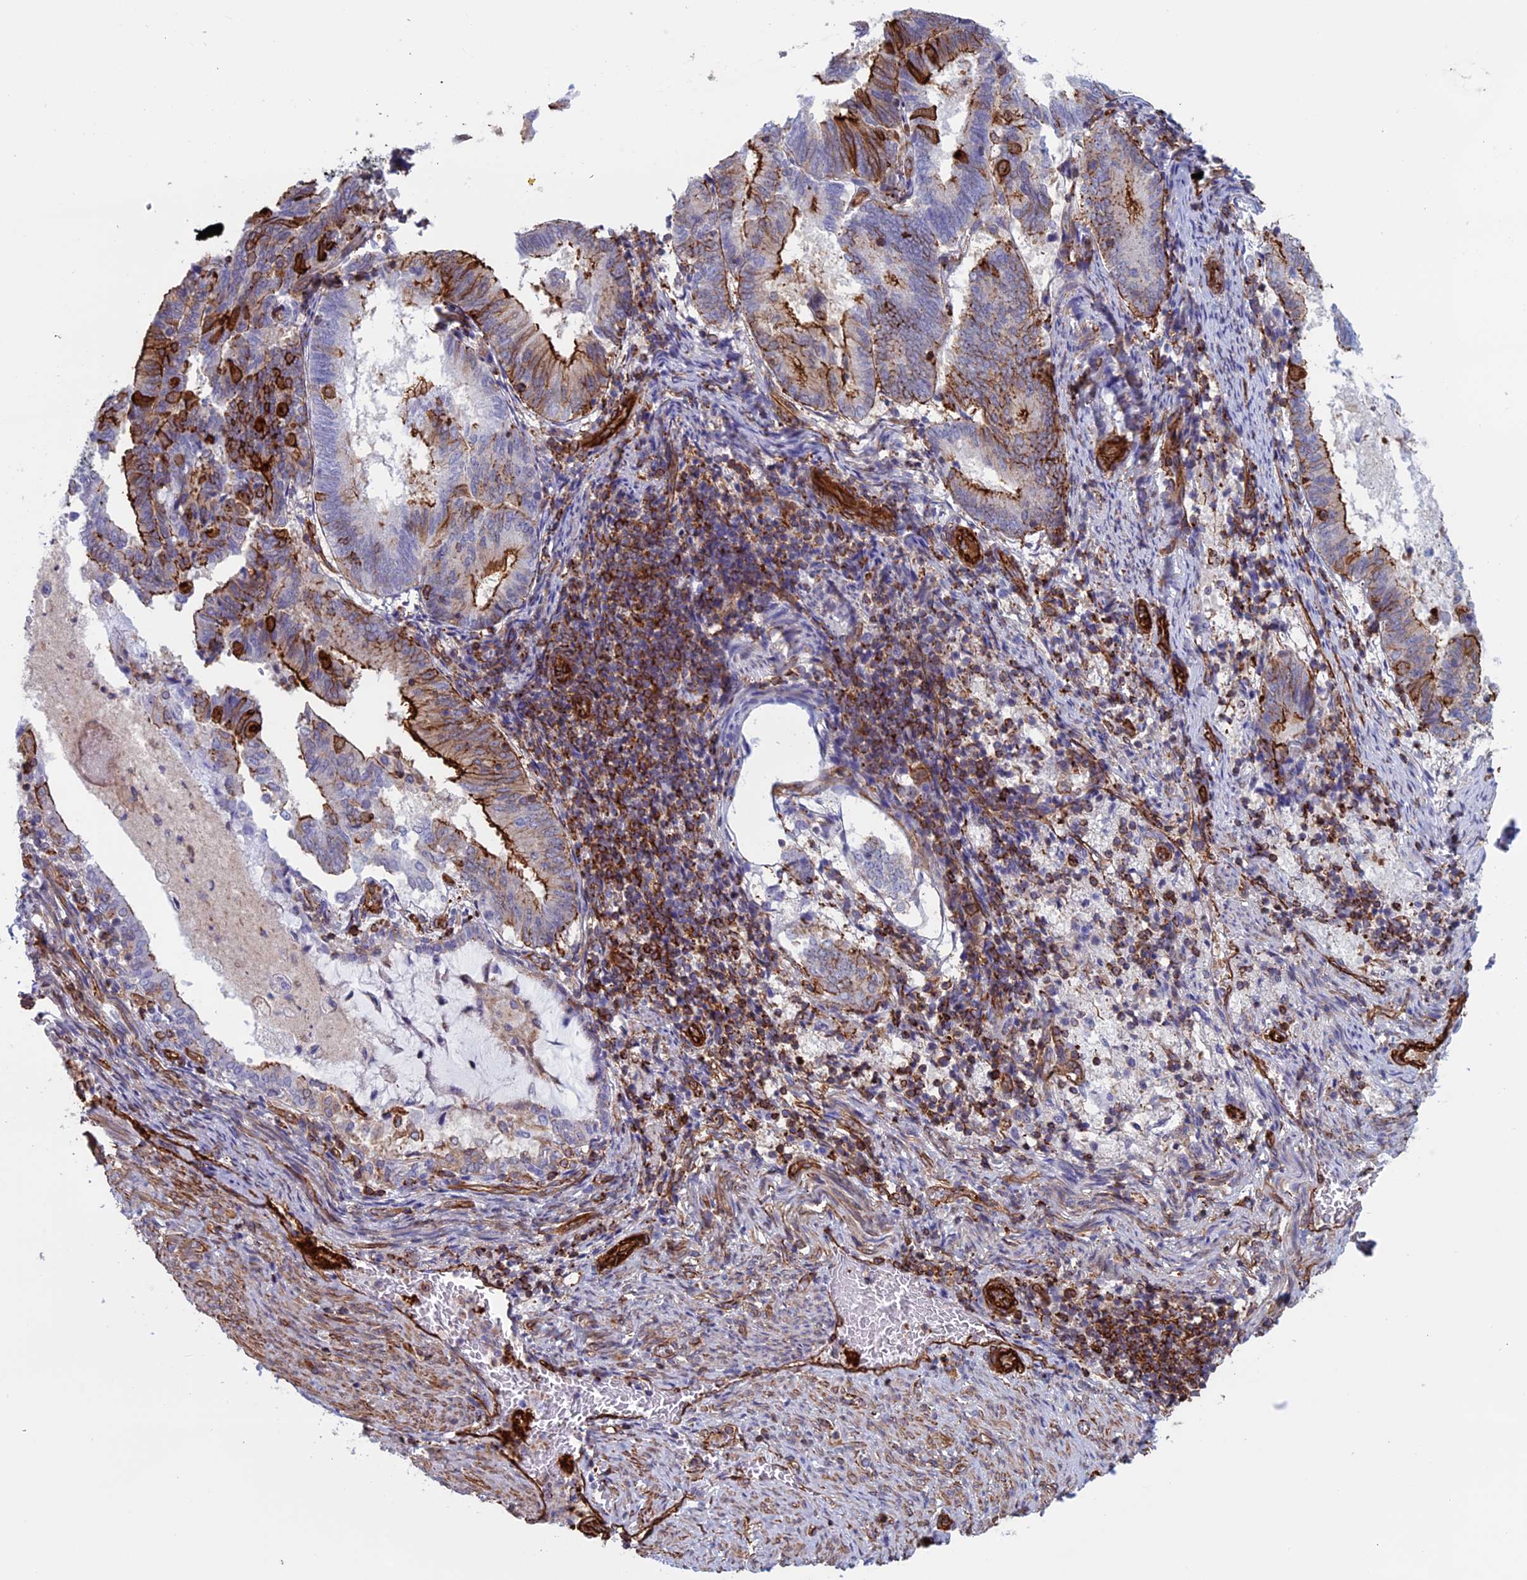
{"staining": {"intensity": "strong", "quantity": "25%-75%", "location": "cytoplasmic/membranous"}, "tissue": "endometrial cancer", "cell_type": "Tumor cells", "image_type": "cancer", "snomed": [{"axis": "morphology", "description": "Adenocarcinoma, NOS"}, {"axis": "topography", "description": "Endometrium"}], "caption": "Immunohistochemistry (IHC) of human endometrial adenocarcinoma exhibits high levels of strong cytoplasmic/membranous positivity in about 25%-75% of tumor cells.", "gene": "ANGPTL2", "patient": {"sex": "female", "age": 80}}